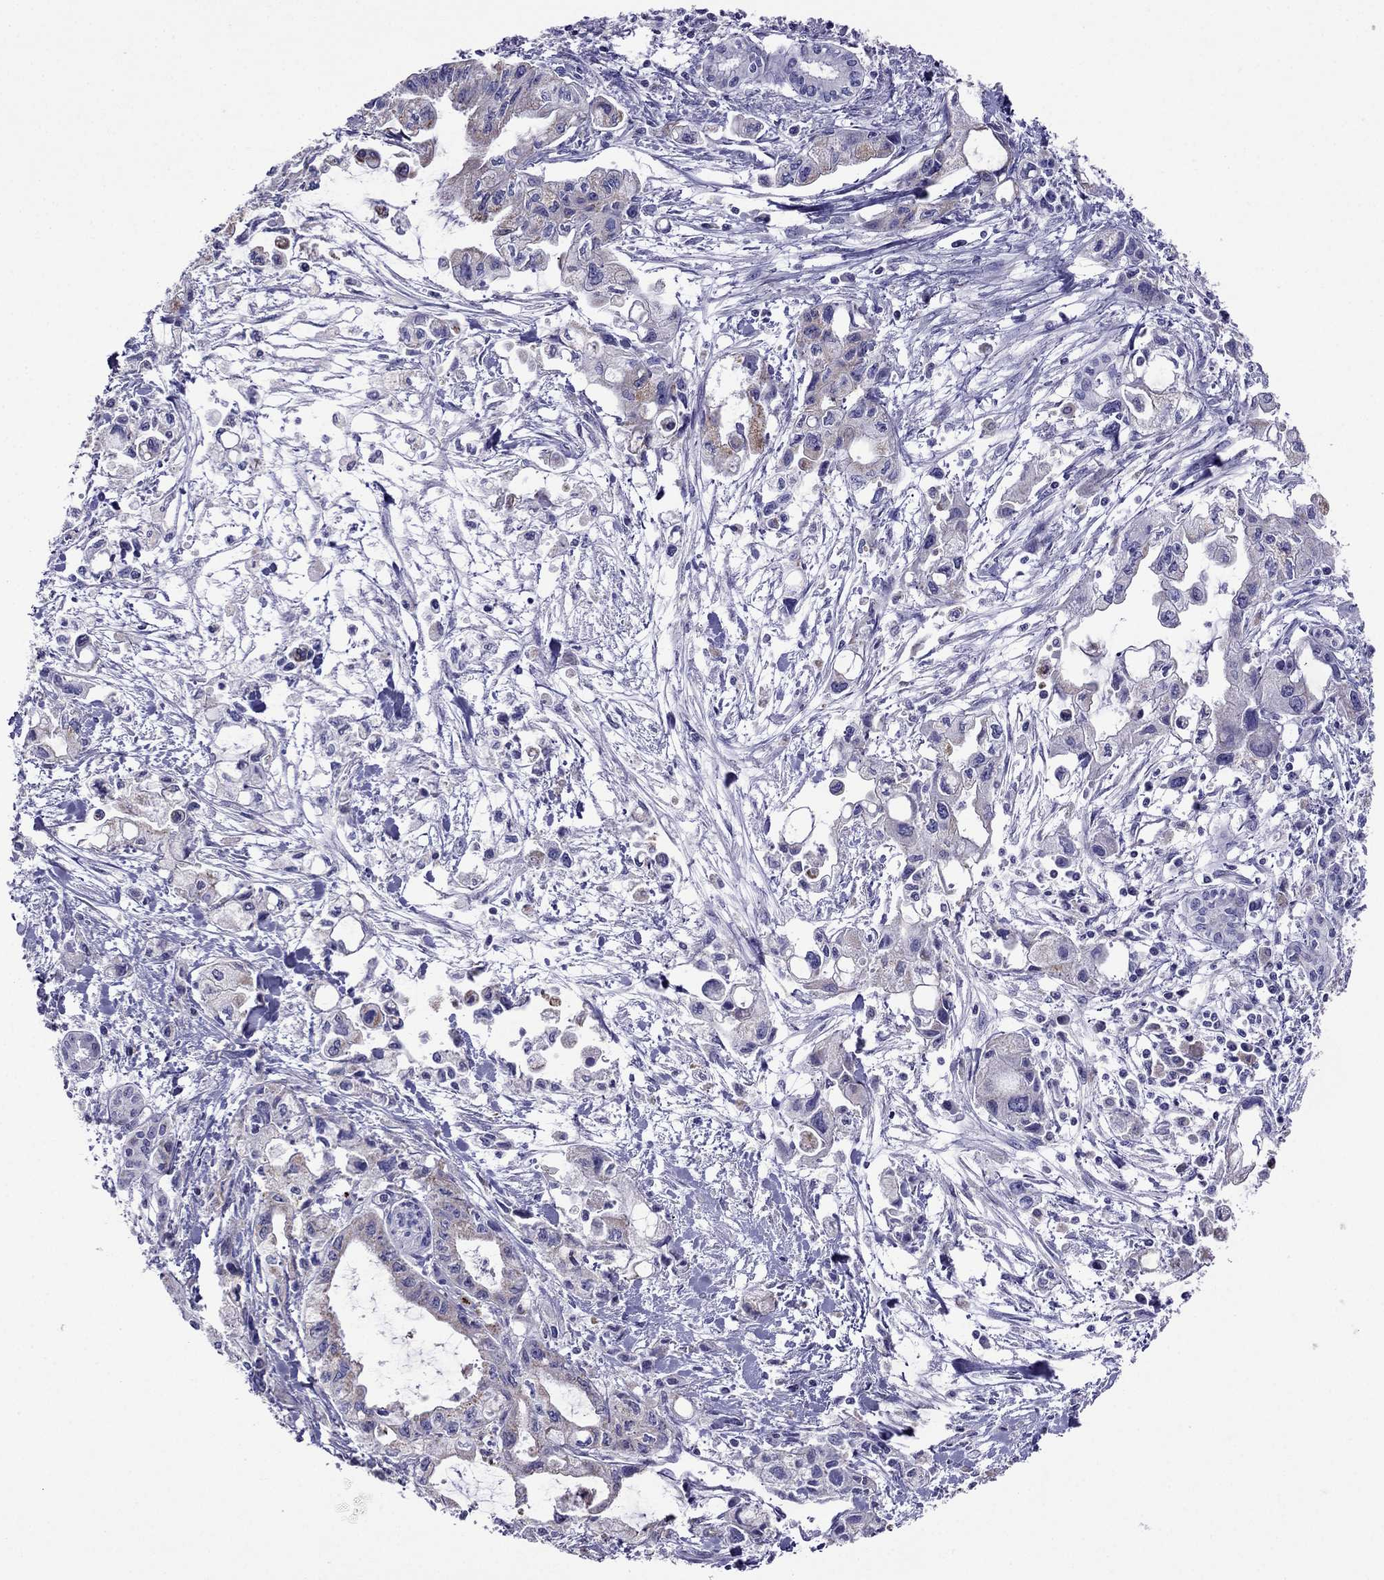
{"staining": {"intensity": "weak", "quantity": "<25%", "location": "cytoplasmic/membranous"}, "tissue": "pancreatic cancer", "cell_type": "Tumor cells", "image_type": "cancer", "snomed": [{"axis": "morphology", "description": "Adenocarcinoma, NOS"}, {"axis": "topography", "description": "Pancreas"}], "caption": "IHC image of human pancreatic cancer (adenocarcinoma) stained for a protein (brown), which exhibits no staining in tumor cells.", "gene": "DSC1", "patient": {"sex": "female", "age": 61}}